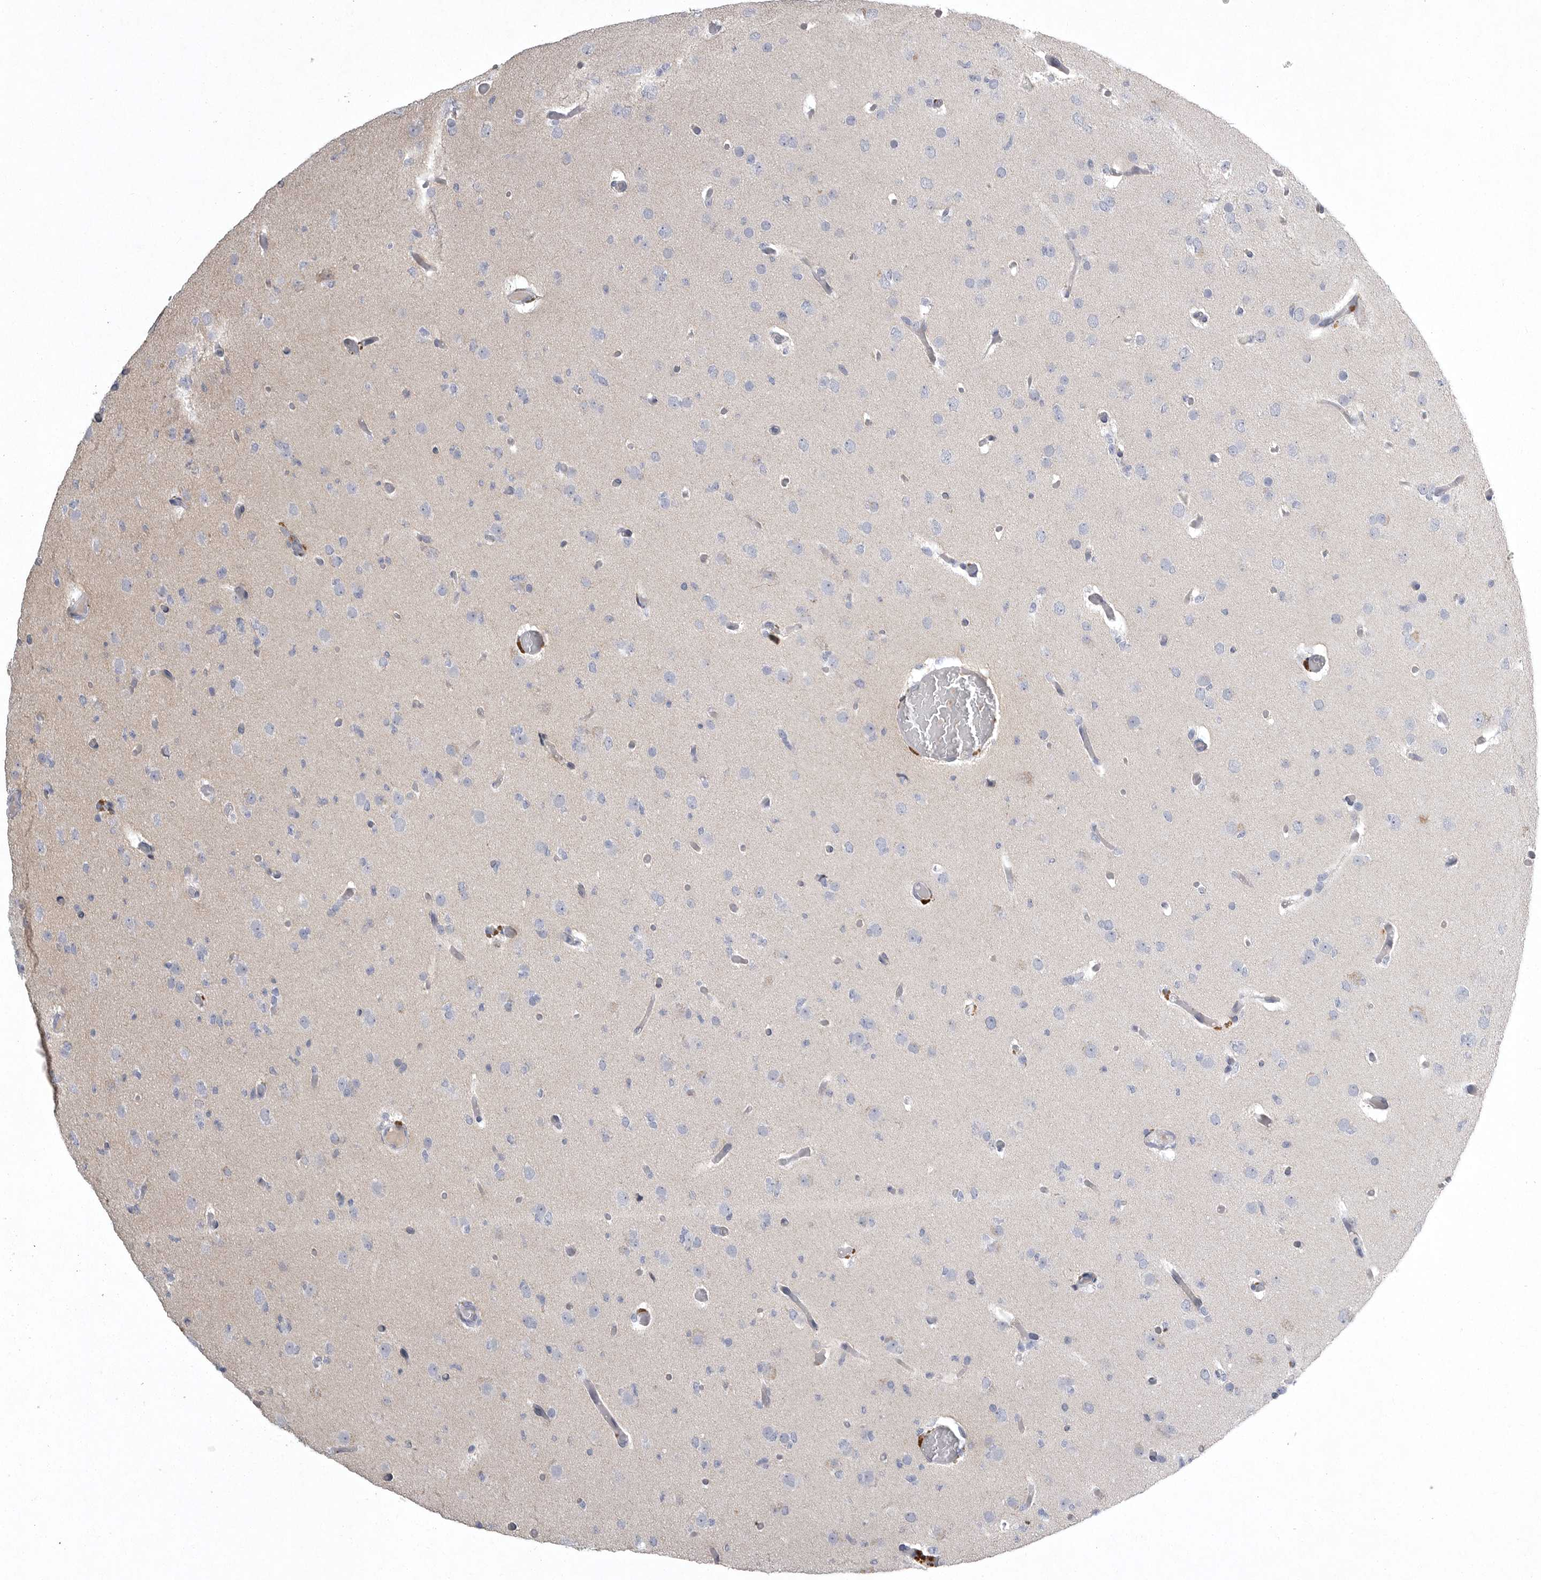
{"staining": {"intensity": "negative", "quantity": "none", "location": "none"}, "tissue": "glioma", "cell_type": "Tumor cells", "image_type": "cancer", "snomed": [{"axis": "morphology", "description": "Glioma, malignant, Low grade"}, {"axis": "topography", "description": "Brain"}], "caption": "High magnification brightfield microscopy of glioma stained with DAB (3,3'-diaminobenzidine) (brown) and counterstained with hematoxylin (blue): tumor cells show no significant staining.", "gene": "CRP", "patient": {"sex": "female", "age": 22}}